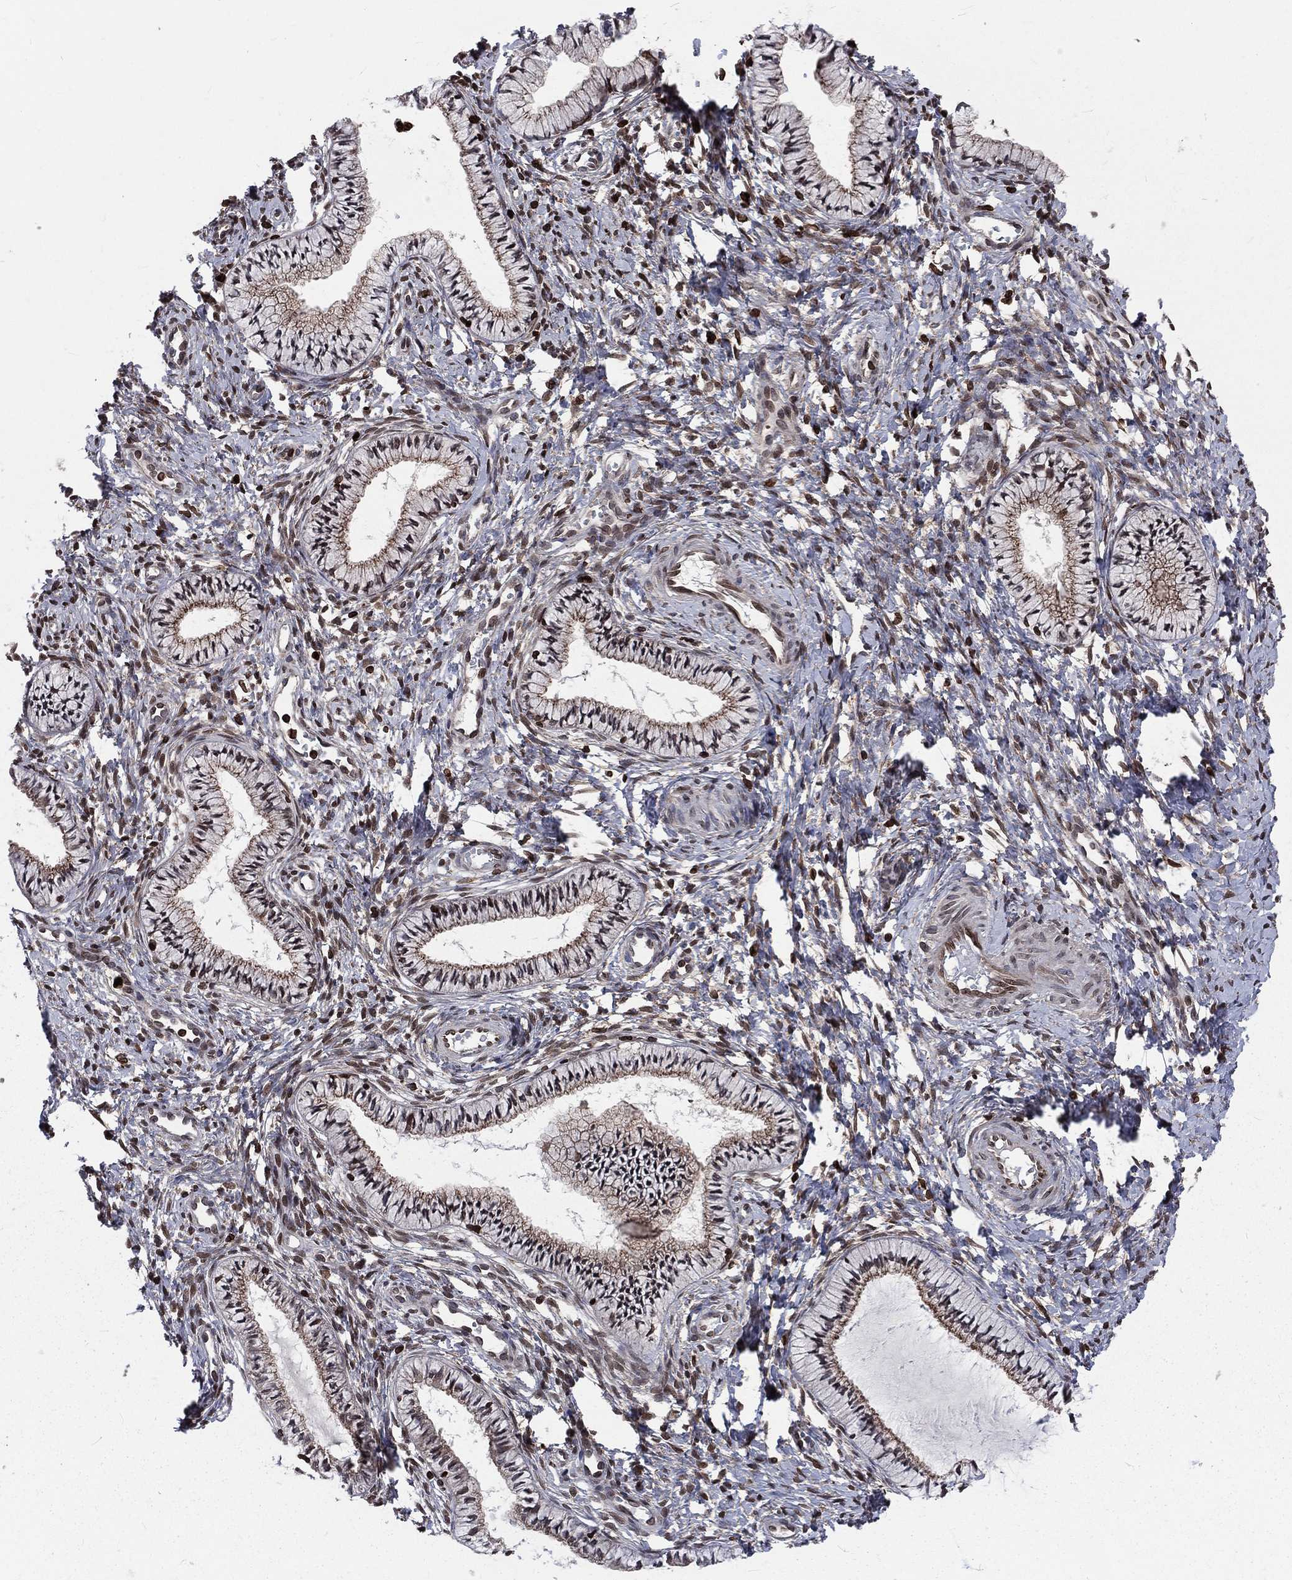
{"staining": {"intensity": "weak", "quantity": "<25%", "location": "cytoplasmic/membranous"}, "tissue": "cervix", "cell_type": "Glandular cells", "image_type": "normal", "snomed": [{"axis": "morphology", "description": "Normal tissue, NOS"}, {"axis": "topography", "description": "Cervix"}], "caption": "Histopathology image shows no protein expression in glandular cells of normal cervix.", "gene": "LBR", "patient": {"sex": "female", "age": 39}}